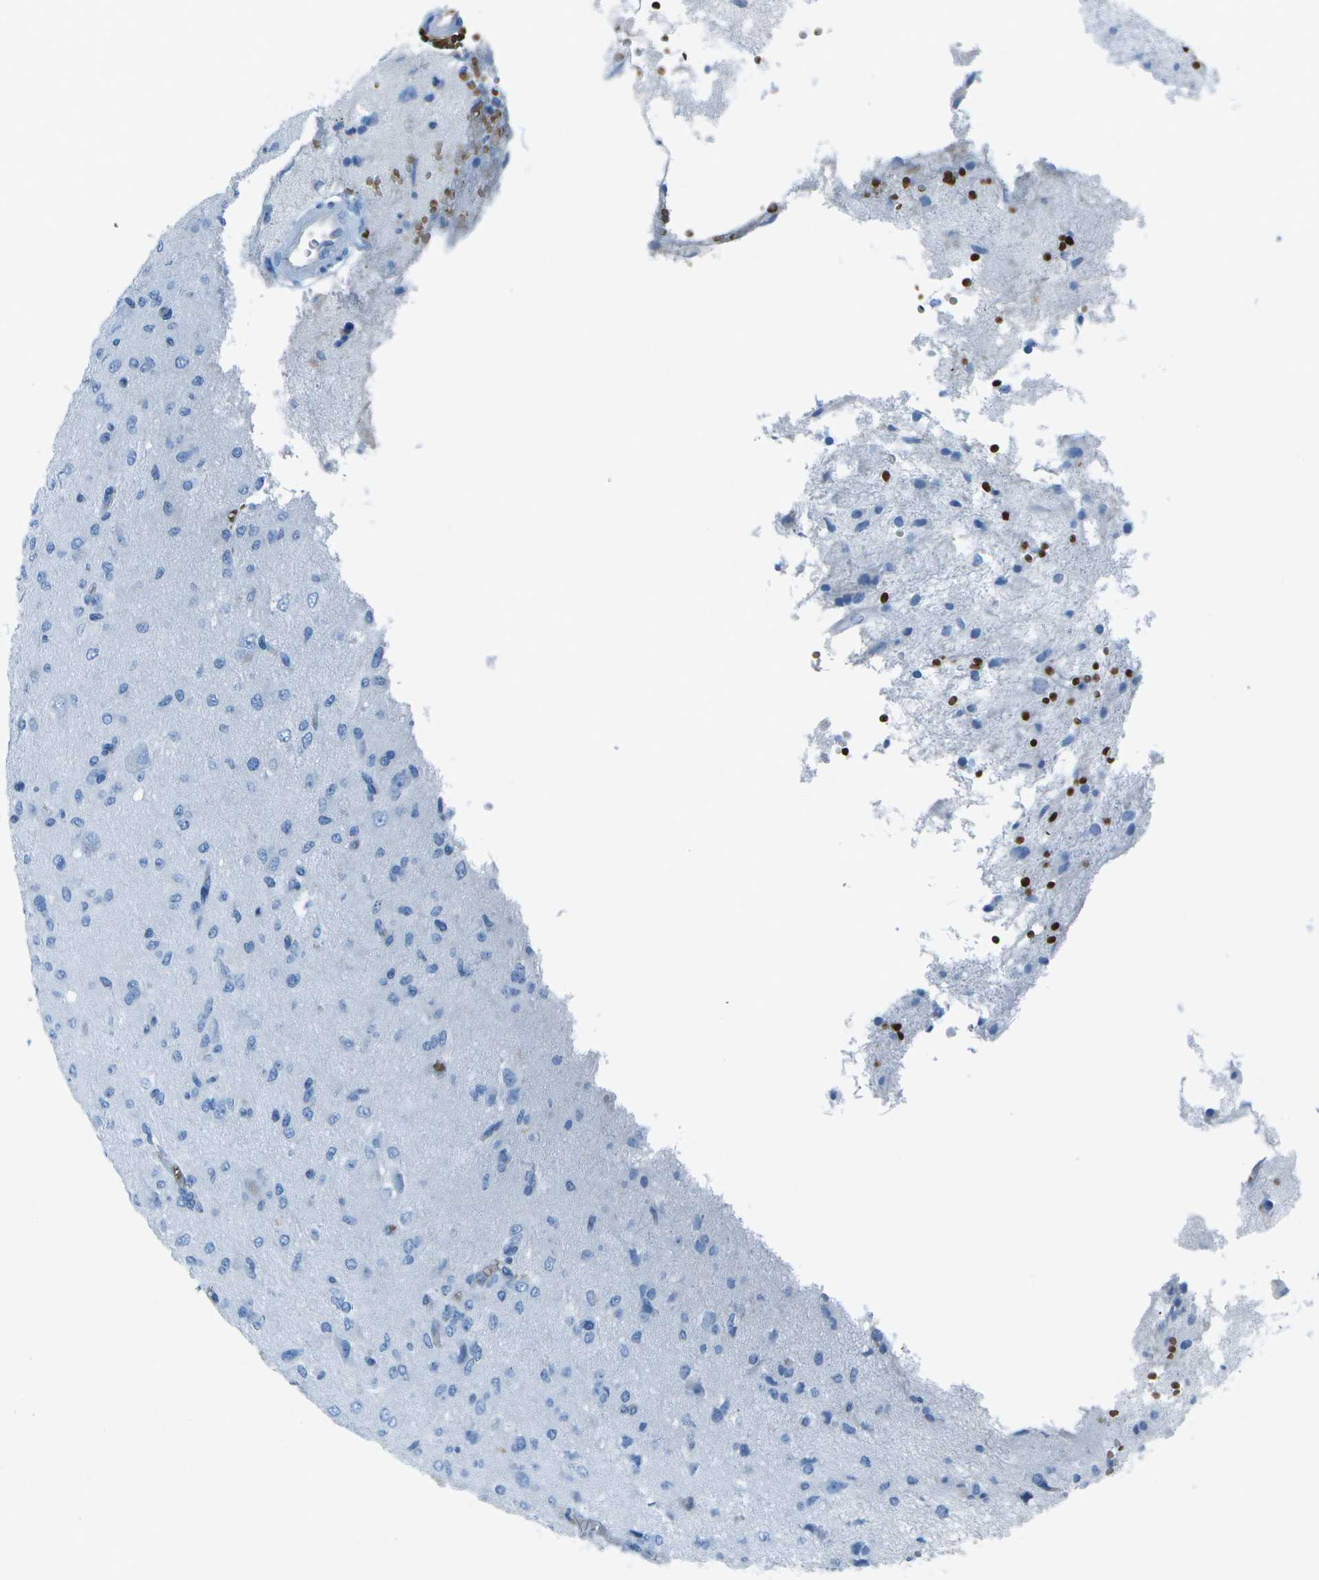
{"staining": {"intensity": "negative", "quantity": "none", "location": "none"}, "tissue": "glioma", "cell_type": "Tumor cells", "image_type": "cancer", "snomed": [{"axis": "morphology", "description": "Glioma, malignant, High grade"}, {"axis": "topography", "description": "Brain"}], "caption": "The immunohistochemistry photomicrograph has no significant staining in tumor cells of malignant glioma (high-grade) tissue. (Immunohistochemistry, brightfield microscopy, high magnification).", "gene": "ASL", "patient": {"sex": "female", "age": 59}}